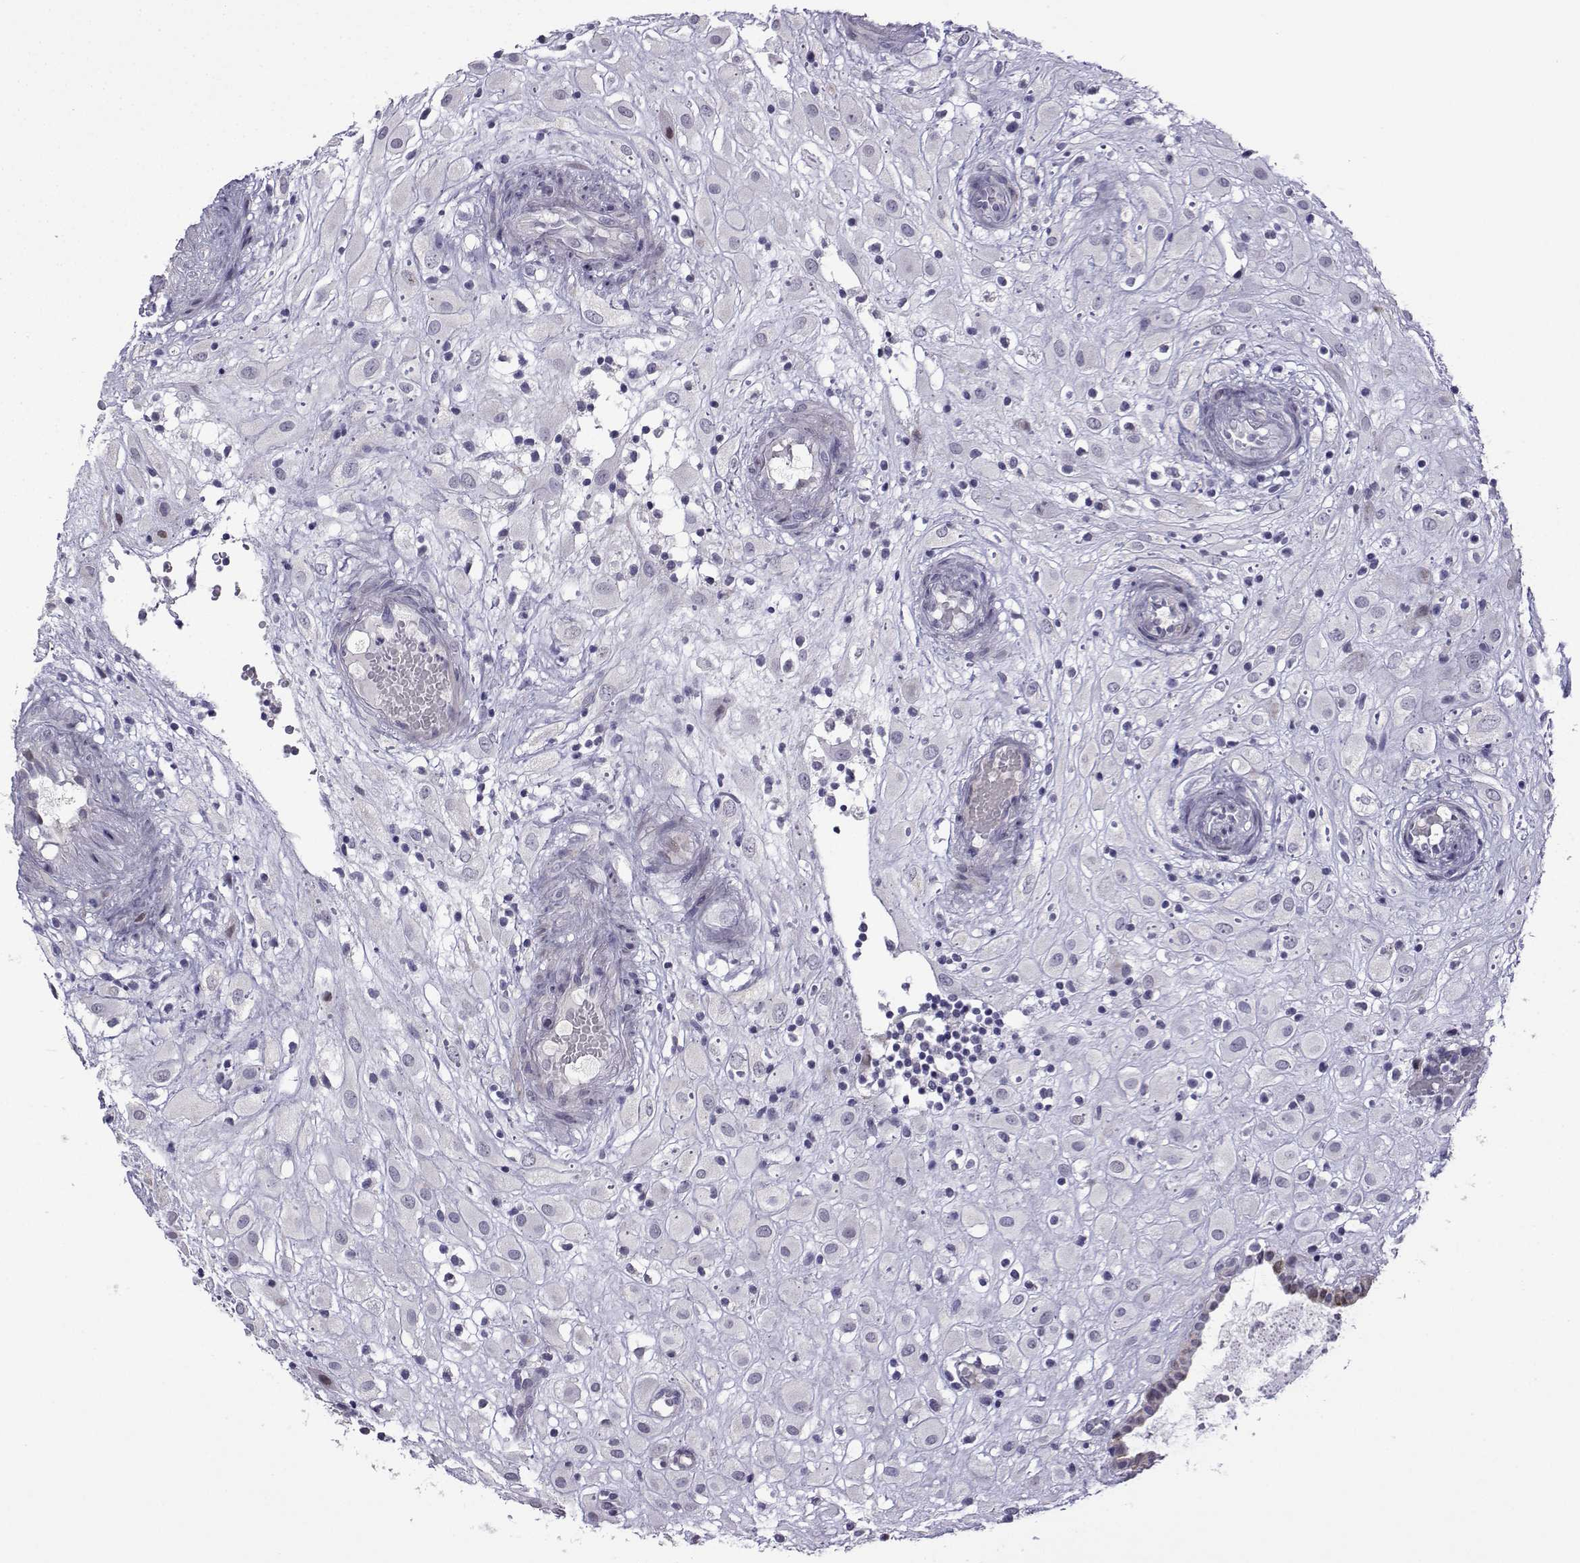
{"staining": {"intensity": "negative", "quantity": "none", "location": "none"}, "tissue": "placenta", "cell_type": "Decidual cells", "image_type": "normal", "snomed": [{"axis": "morphology", "description": "Normal tissue, NOS"}, {"axis": "topography", "description": "Placenta"}], "caption": "Placenta stained for a protein using IHC demonstrates no positivity decidual cells.", "gene": "CFAP70", "patient": {"sex": "female", "age": 24}}